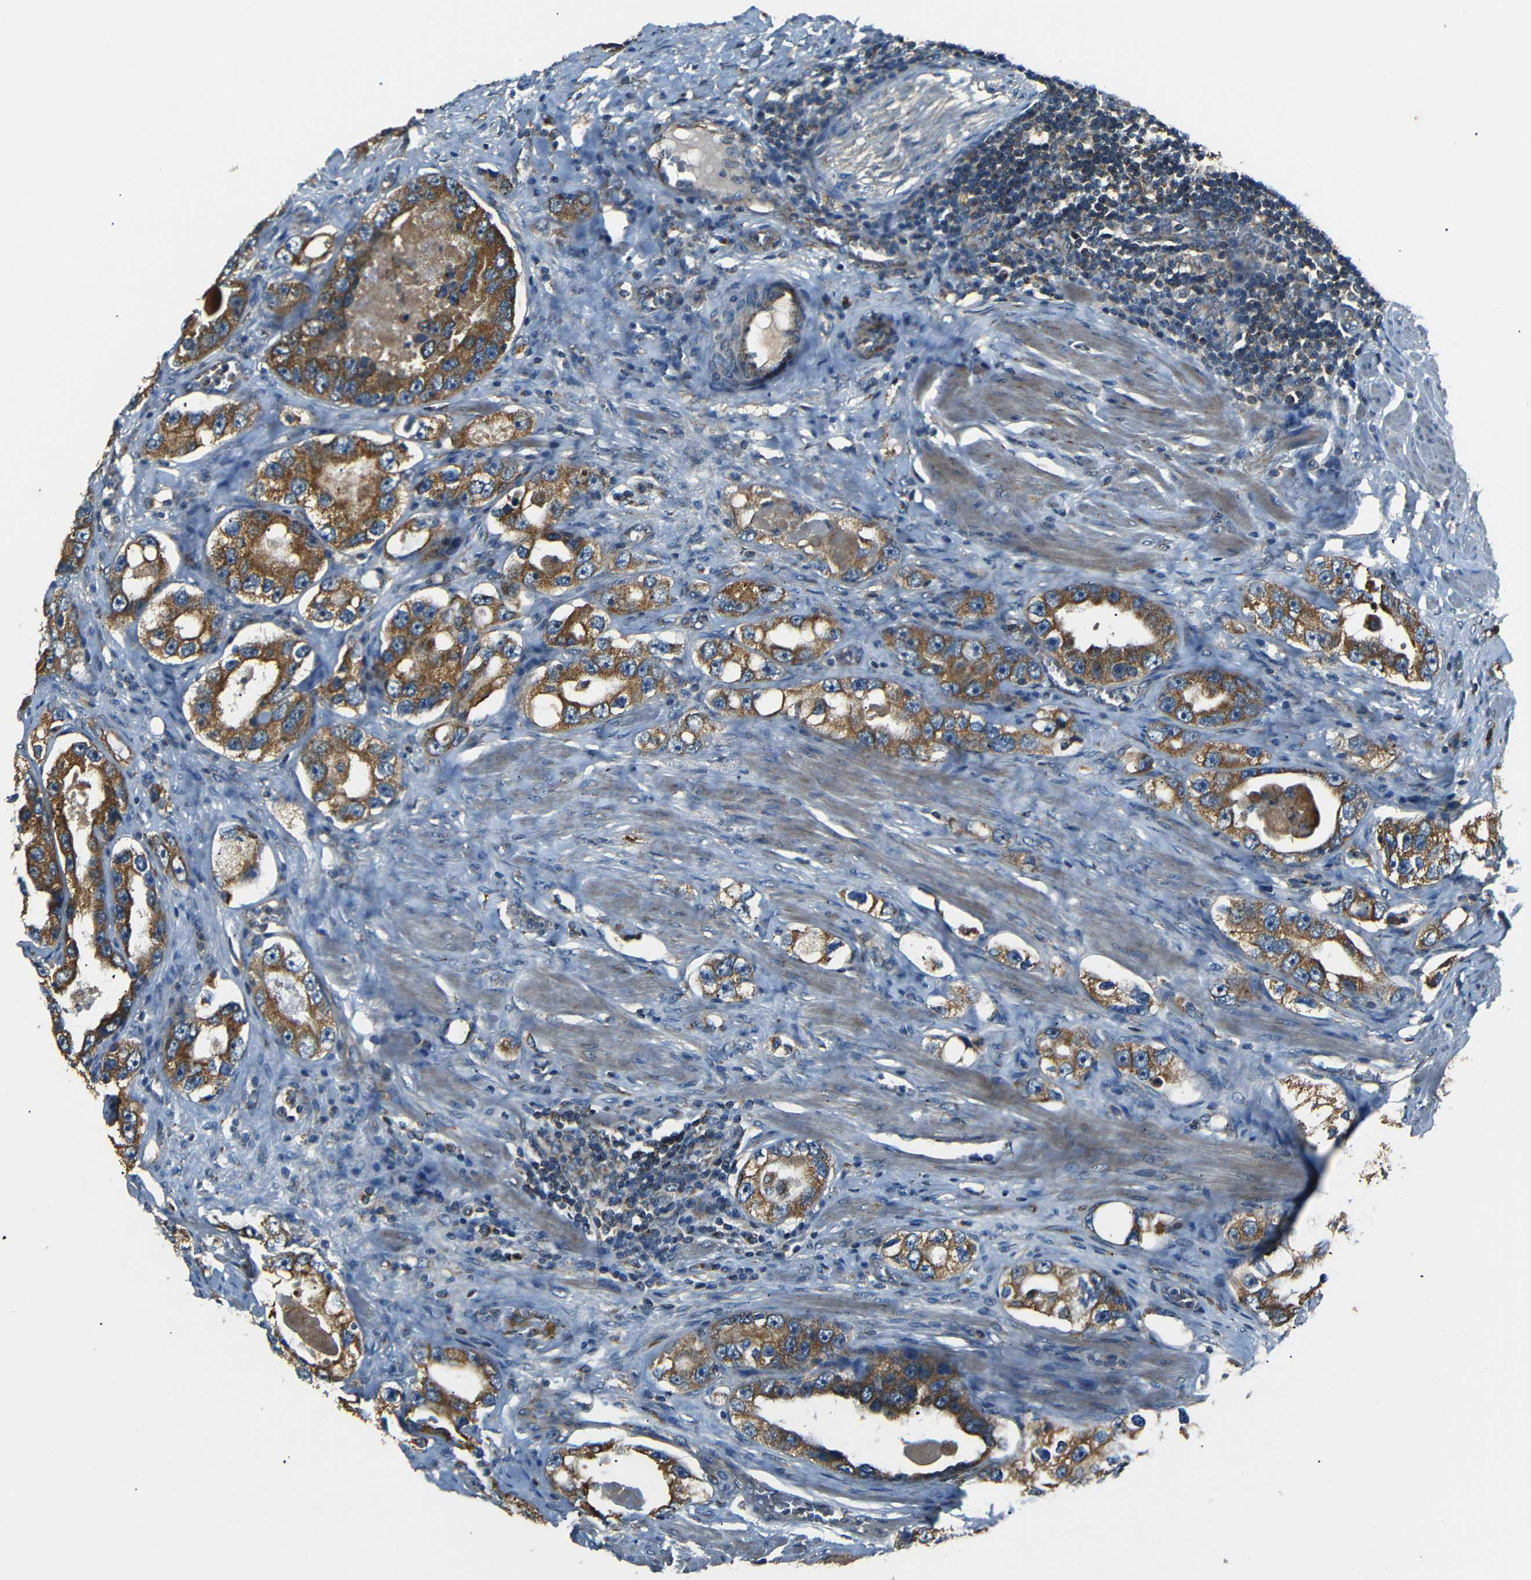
{"staining": {"intensity": "moderate", "quantity": ">75%", "location": "cytoplasmic/membranous"}, "tissue": "prostate cancer", "cell_type": "Tumor cells", "image_type": "cancer", "snomed": [{"axis": "morphology", "description": "Adenocarcinoma, High grade"}, {"axis": "topography", "description": "Prostate"}], "caption": "Protein expression analysis of human prostate adenocarcinoma (high-grade) reveals moderate cytoplasmic/membranous expression in about >75% of tumor cells. The staining was performed using DAB (3,3'-diaminobenzidine), with brown indicating positive protein expression. Nuclei are stained blue with hematoxylin.", "gene": "NETO2", "patient": {"sex": "male", "age": 63}}